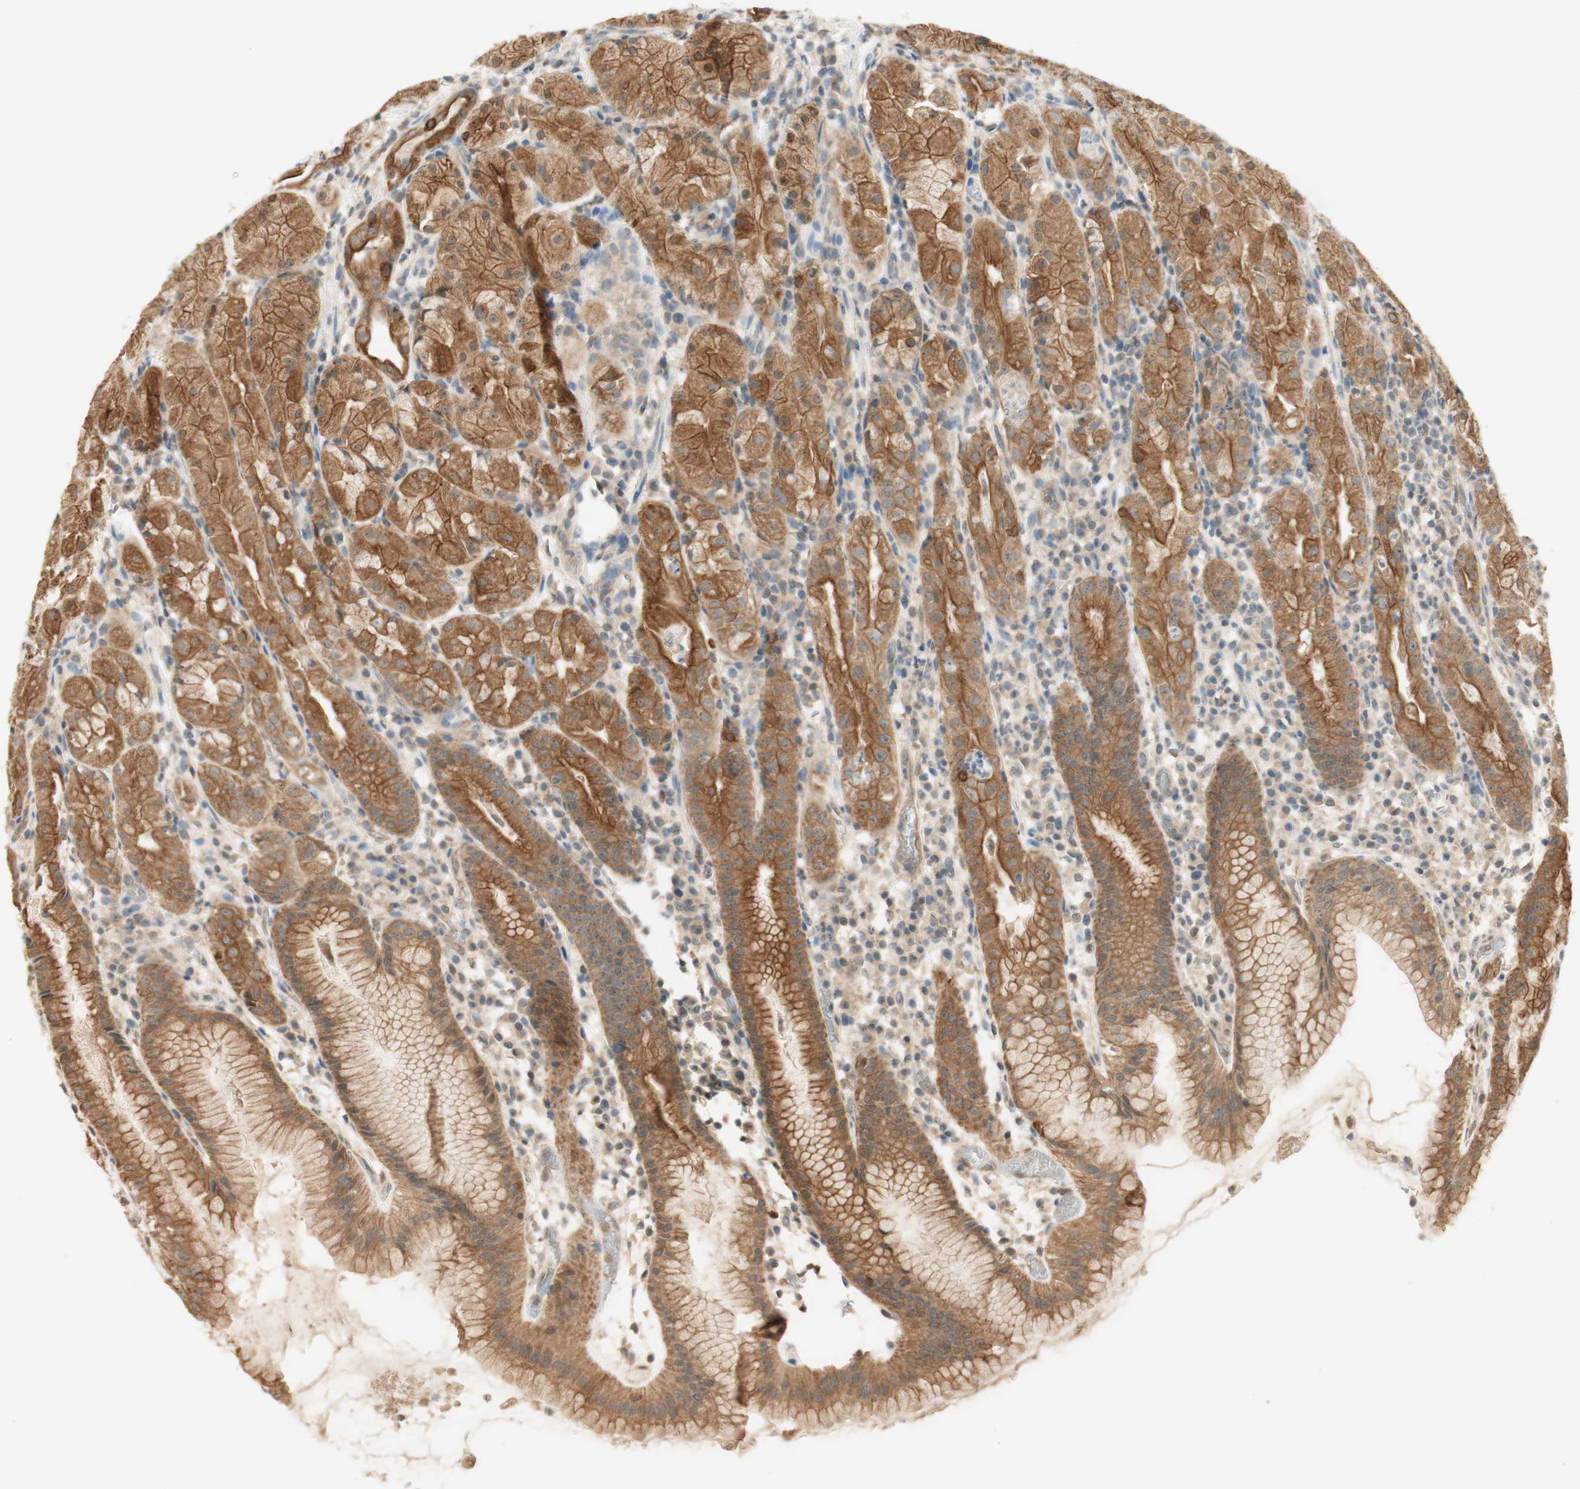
{"staining": {"intensity": "moderate", "quantity": ">75%", "location": "cytoplasmic/membranous"}, "tissue": "stomach", "cell_type": "Glandular cells", "image_type": "normal", "snomed": [{"axis": "morphology", "description": "Normal tissue, NOS"}, {"axis": "topography", "description": "Stomach"}, {"axis": "topography", "description": "Stomach, lower"}], "caption": "Benign stomach shows moderate cytoplasmic/membranous staining in about >75% of glandular cells, visualized by immunohistochemistry.", "gene": "SPINT2", "patient": {"sex": "female", "age": 75}}